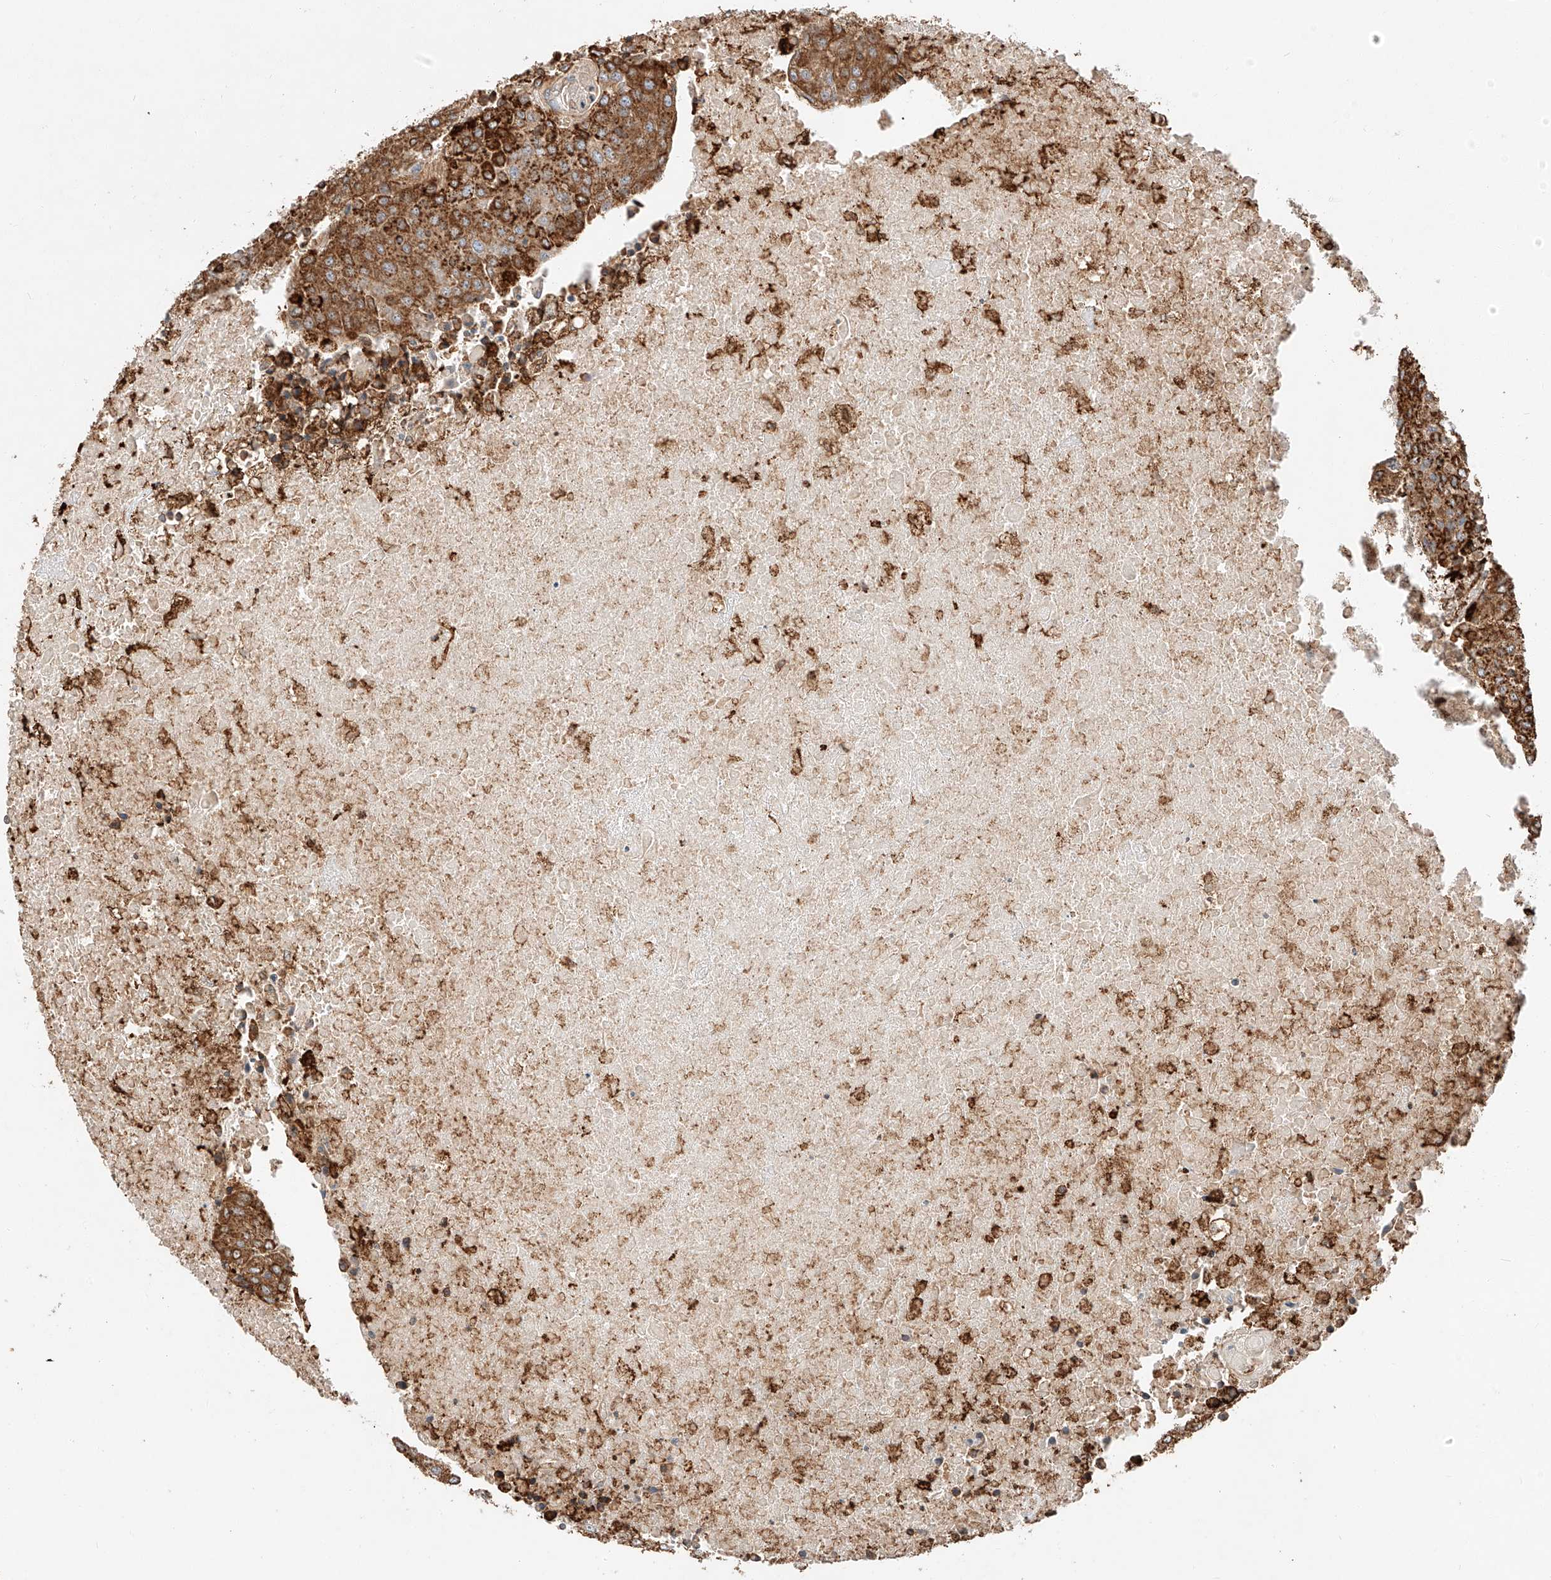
{"staining": {"intensity": "strong", "quantity": ">75%", "location": "cytoplasmic/membranous"}, "tissue": "urothelial cancer", "cell_type": "Tumor cells", "image_type": "cancer", "snomed": [{"axis": "morphology", "description": "Urothelial carcinoma, High grade"}, {"axis": "topography", "description": "Urinary bladder"}], "caption": "Immunohistochemistry (DAB) staining of human urothelial cancer displays strong cytoplasmic/membranous protein positivity in about >75% of tumor cells.", "gene": "ZNF84", "patient": {"sex": "female", "age": 85}}